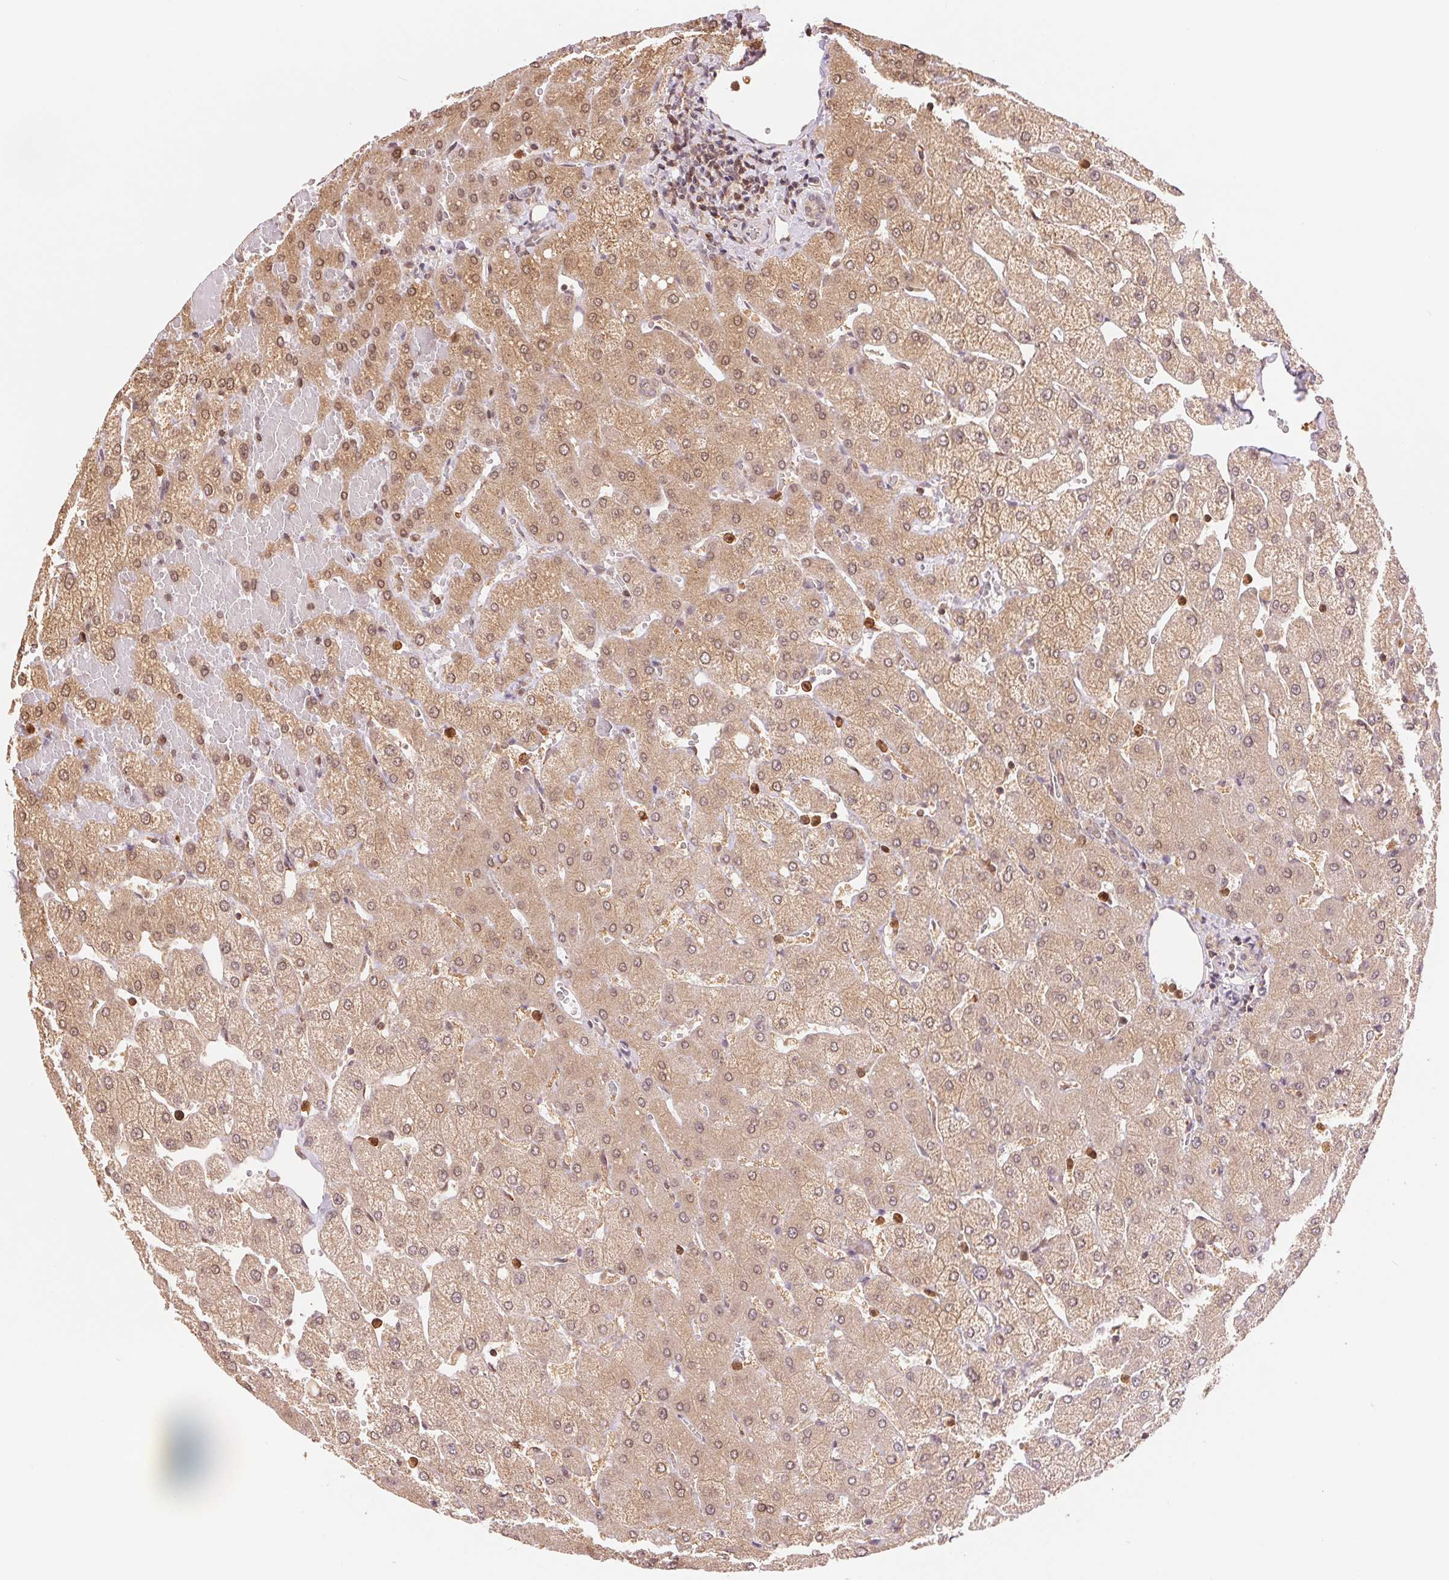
{"staining": {"intensity": "weak", "quantity": "<25%", "location": "cytoplasmic/membranous"}, "tissue": "liver", "cell_type": "Cholangiocytes", "image_type": "normal", "snomed": [{"axis": "morphology", "description": "Normal tissue, NOS"}, {"axis": "topography", "description": "Liver"}], "caption": "A high-resolution histopathology image shows immunohistochemistry (IHC) staining of benign liver, which exhibits no significant expression in cholangiocytes.", "gene": "CDC123", "patient": {"sex": "female", "age": 54}}